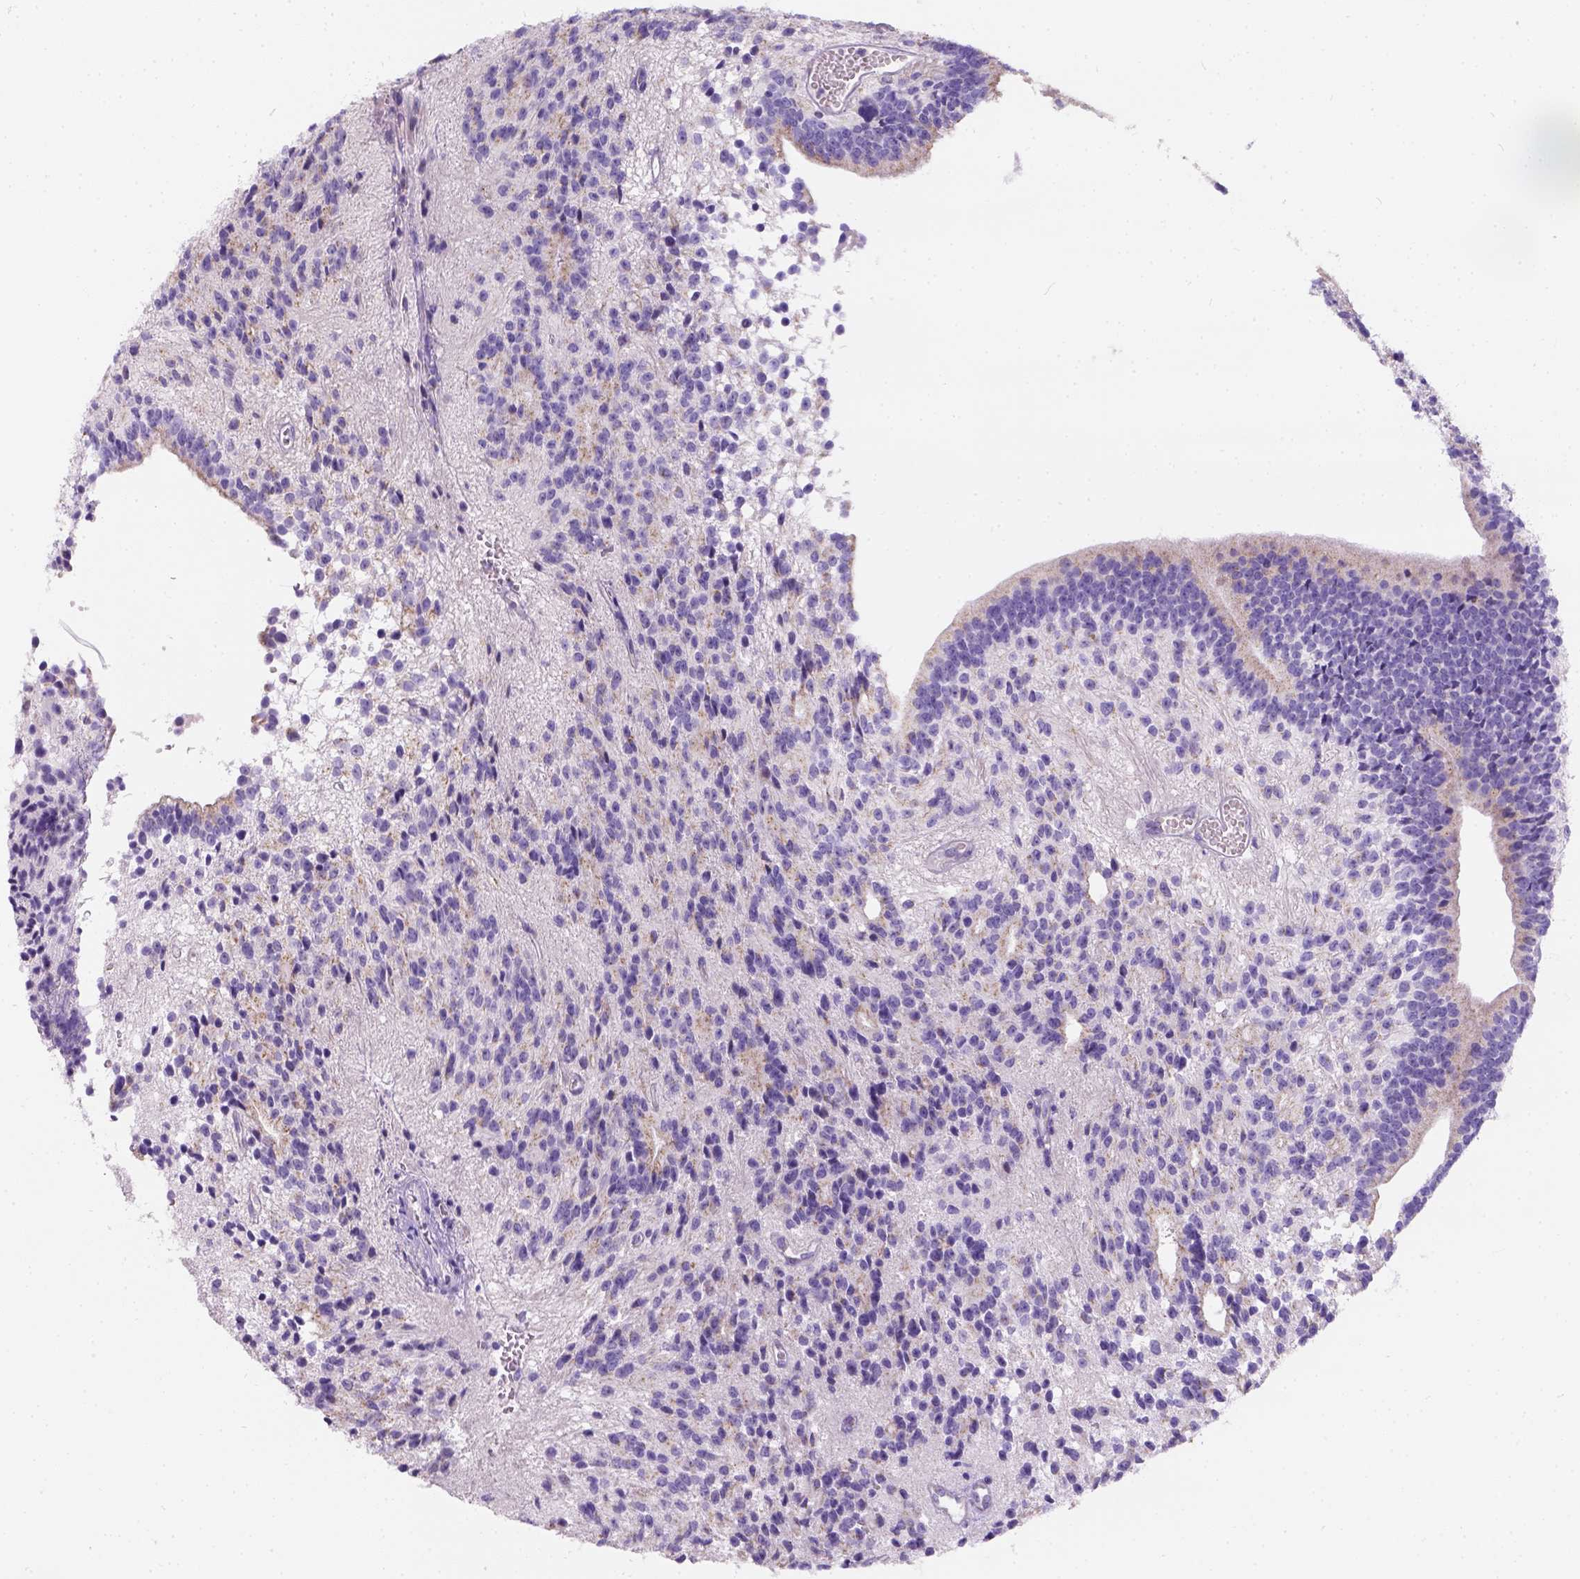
{"staining": {"intensity": "weak", "quantity": "<25%", "location": "cytoplasmic/membranous"}, "tissue": "glioma", "cell_type": "Tumor cells", "image_type": "cancer", "snomed": [{"axis": "morphology", "description": "Glioma, malignant, Low grade"}, {"axis": "topography", "description": "Brain"}], "caption": "Immunohistochemistry image of malignant low-grade glioma stained for a protein (brown), which shows no expression in tumor cells.", "gene": "PHF7", "patient": {"sex": "male", "age": 31}}